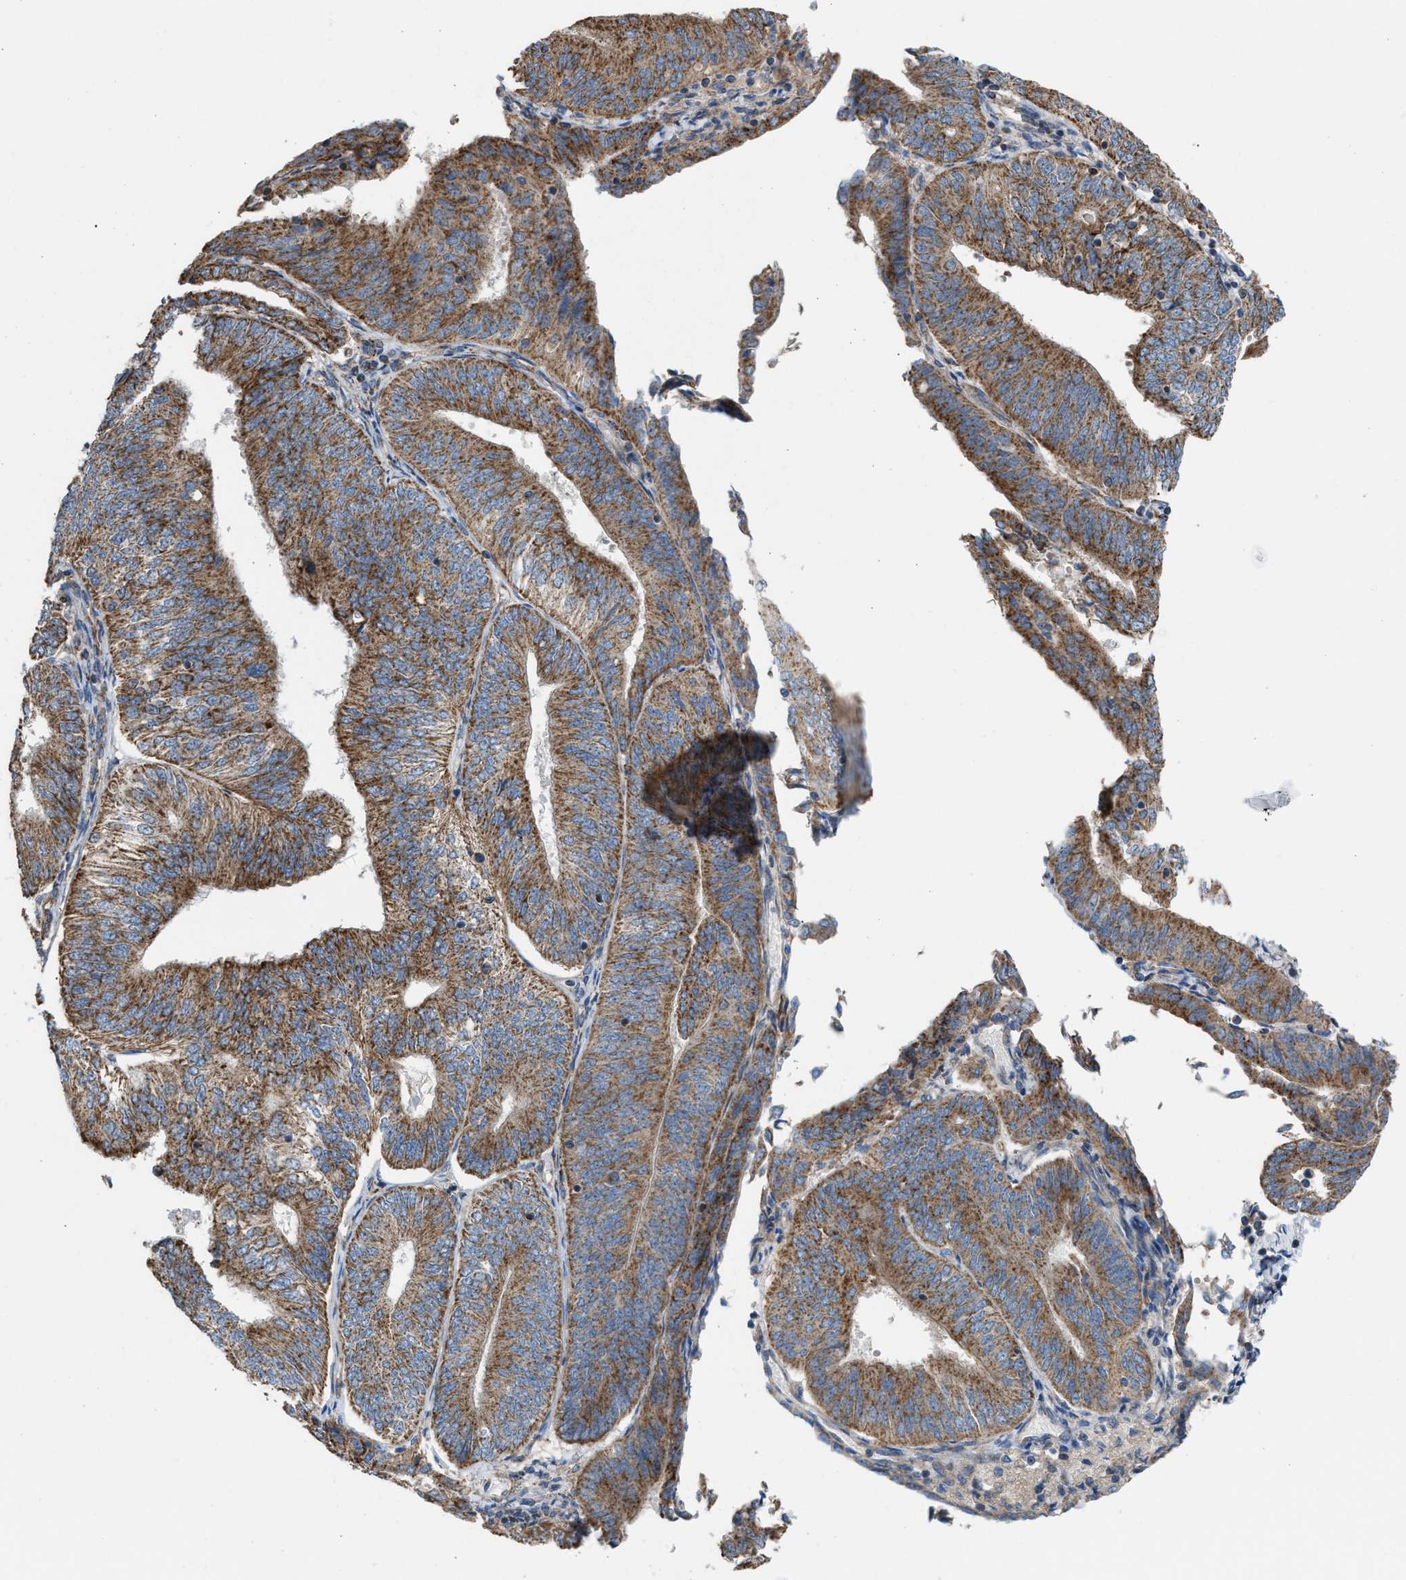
{"staining": {"intensity": "moderate", "quantity": ">75%", "location": "cytoplasmic/membranous"}, "tissue": "endometrial cancer", "cell_type": "Tumor cells", "image_type": "cancer", "snomed": [{"axis": "morphology", "description": "Adenocarcinoma, NOS"}, {"axis": "topography", "description": "Endometrium"}], "caption": "Brown immunohistochemical staining in human endometrial cancer (adenocarcinoma) displays moderate cytoplasmic/membranous expression in approximately >75% of tumor cells.", "gene": "SLC10A3", "patient": {"sex": "female", "age": 58}}